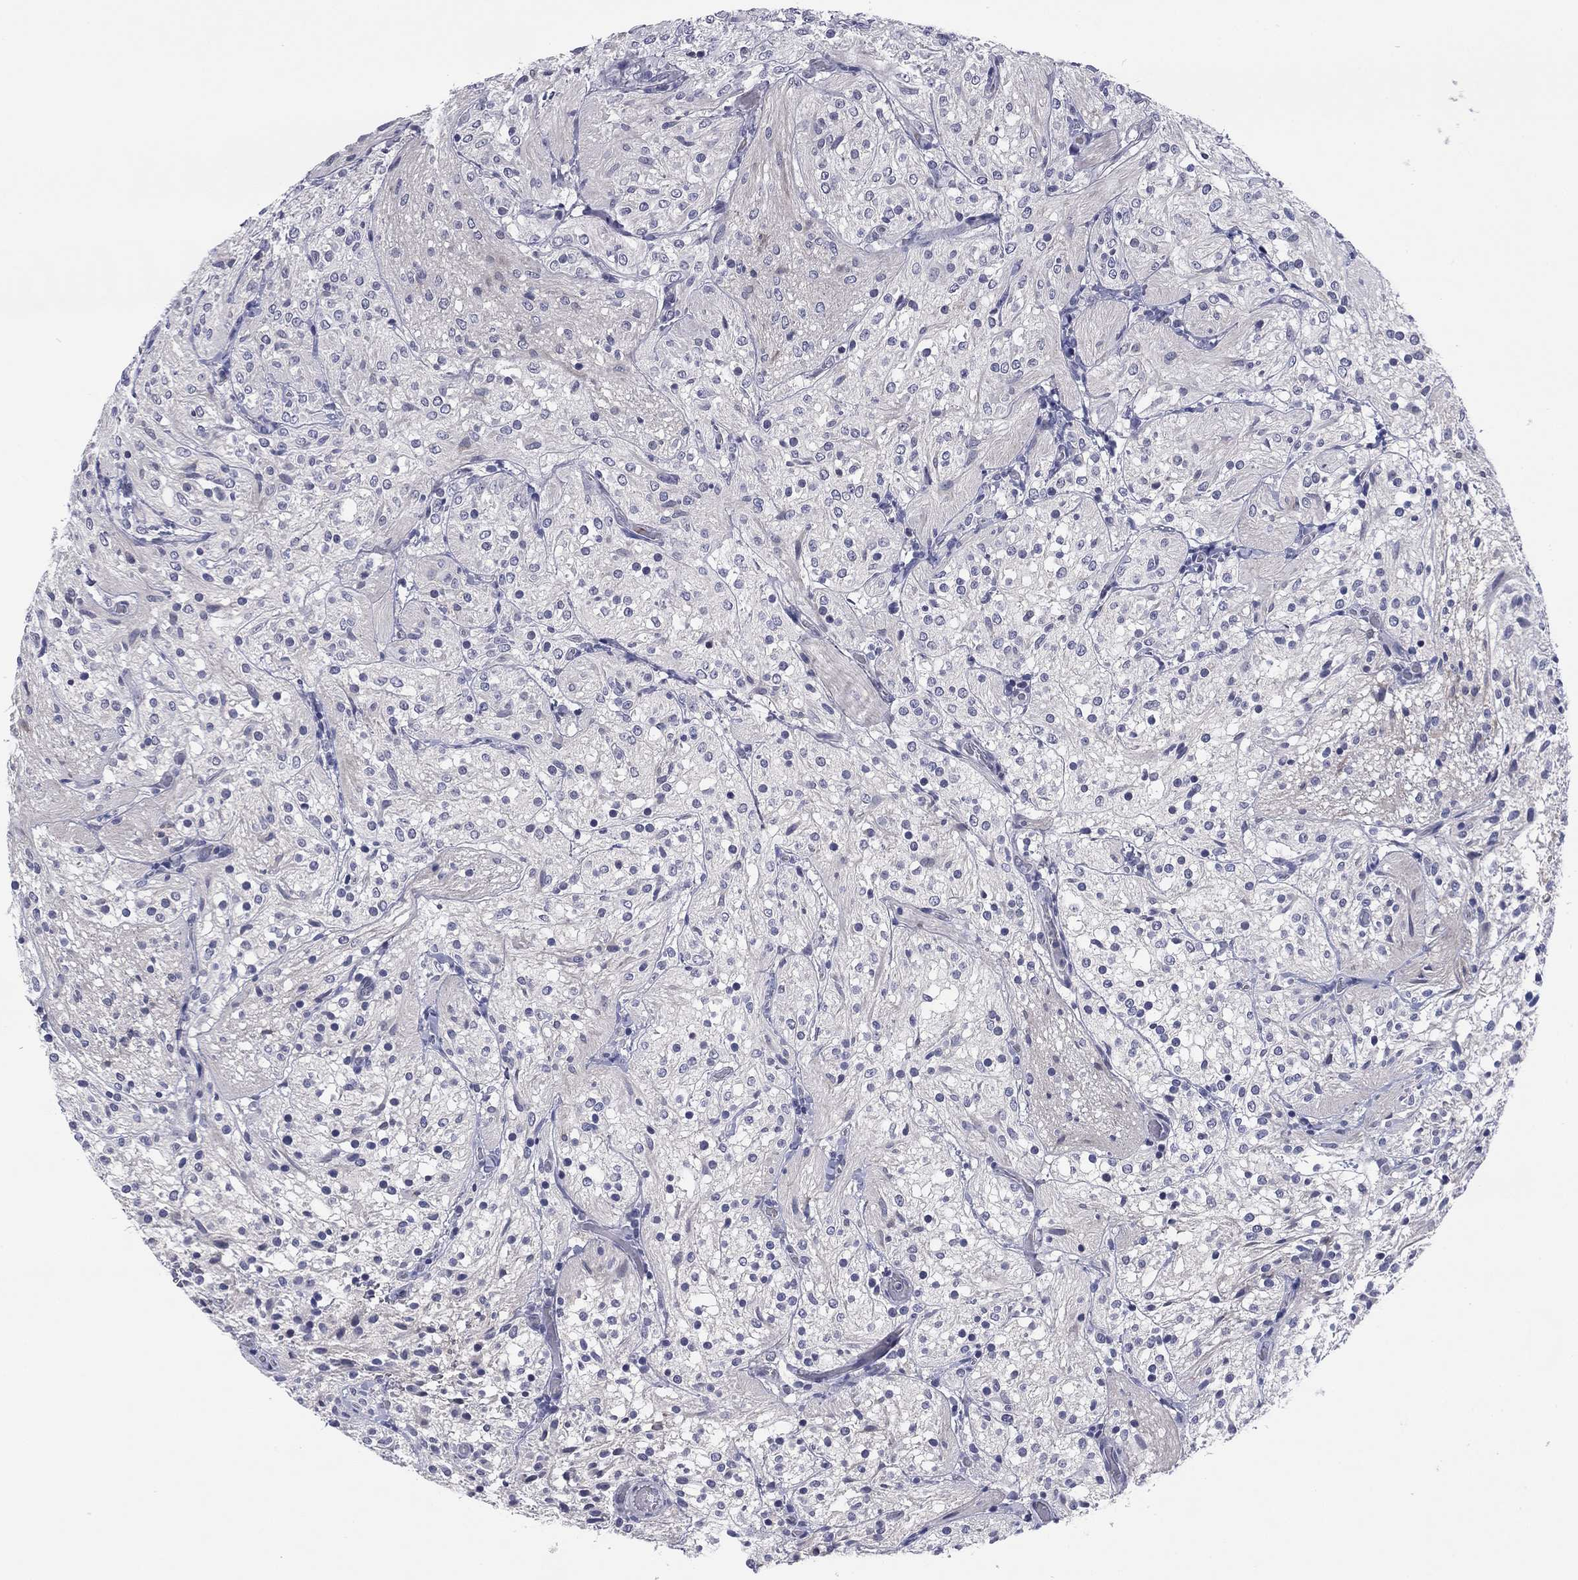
{"staining": {"intensity": "negative", "quantity": "none", "location": "none"}, "tissue": "glioma", "cell_type": "Tumor cells", "image_type": "cancer", "snomed": [{"axis": "morphology", "description": "Glioma, malignant, Low grade"}, {"axis": "topography", "description": "Brain"}], "caption": "This is a photomicrograph of immunohistochemistry (IHC) staining of glioma, which shows no staining in tumor cells.", "gene": "REXO5", "patient": {"sex": "male", "age": 3}}